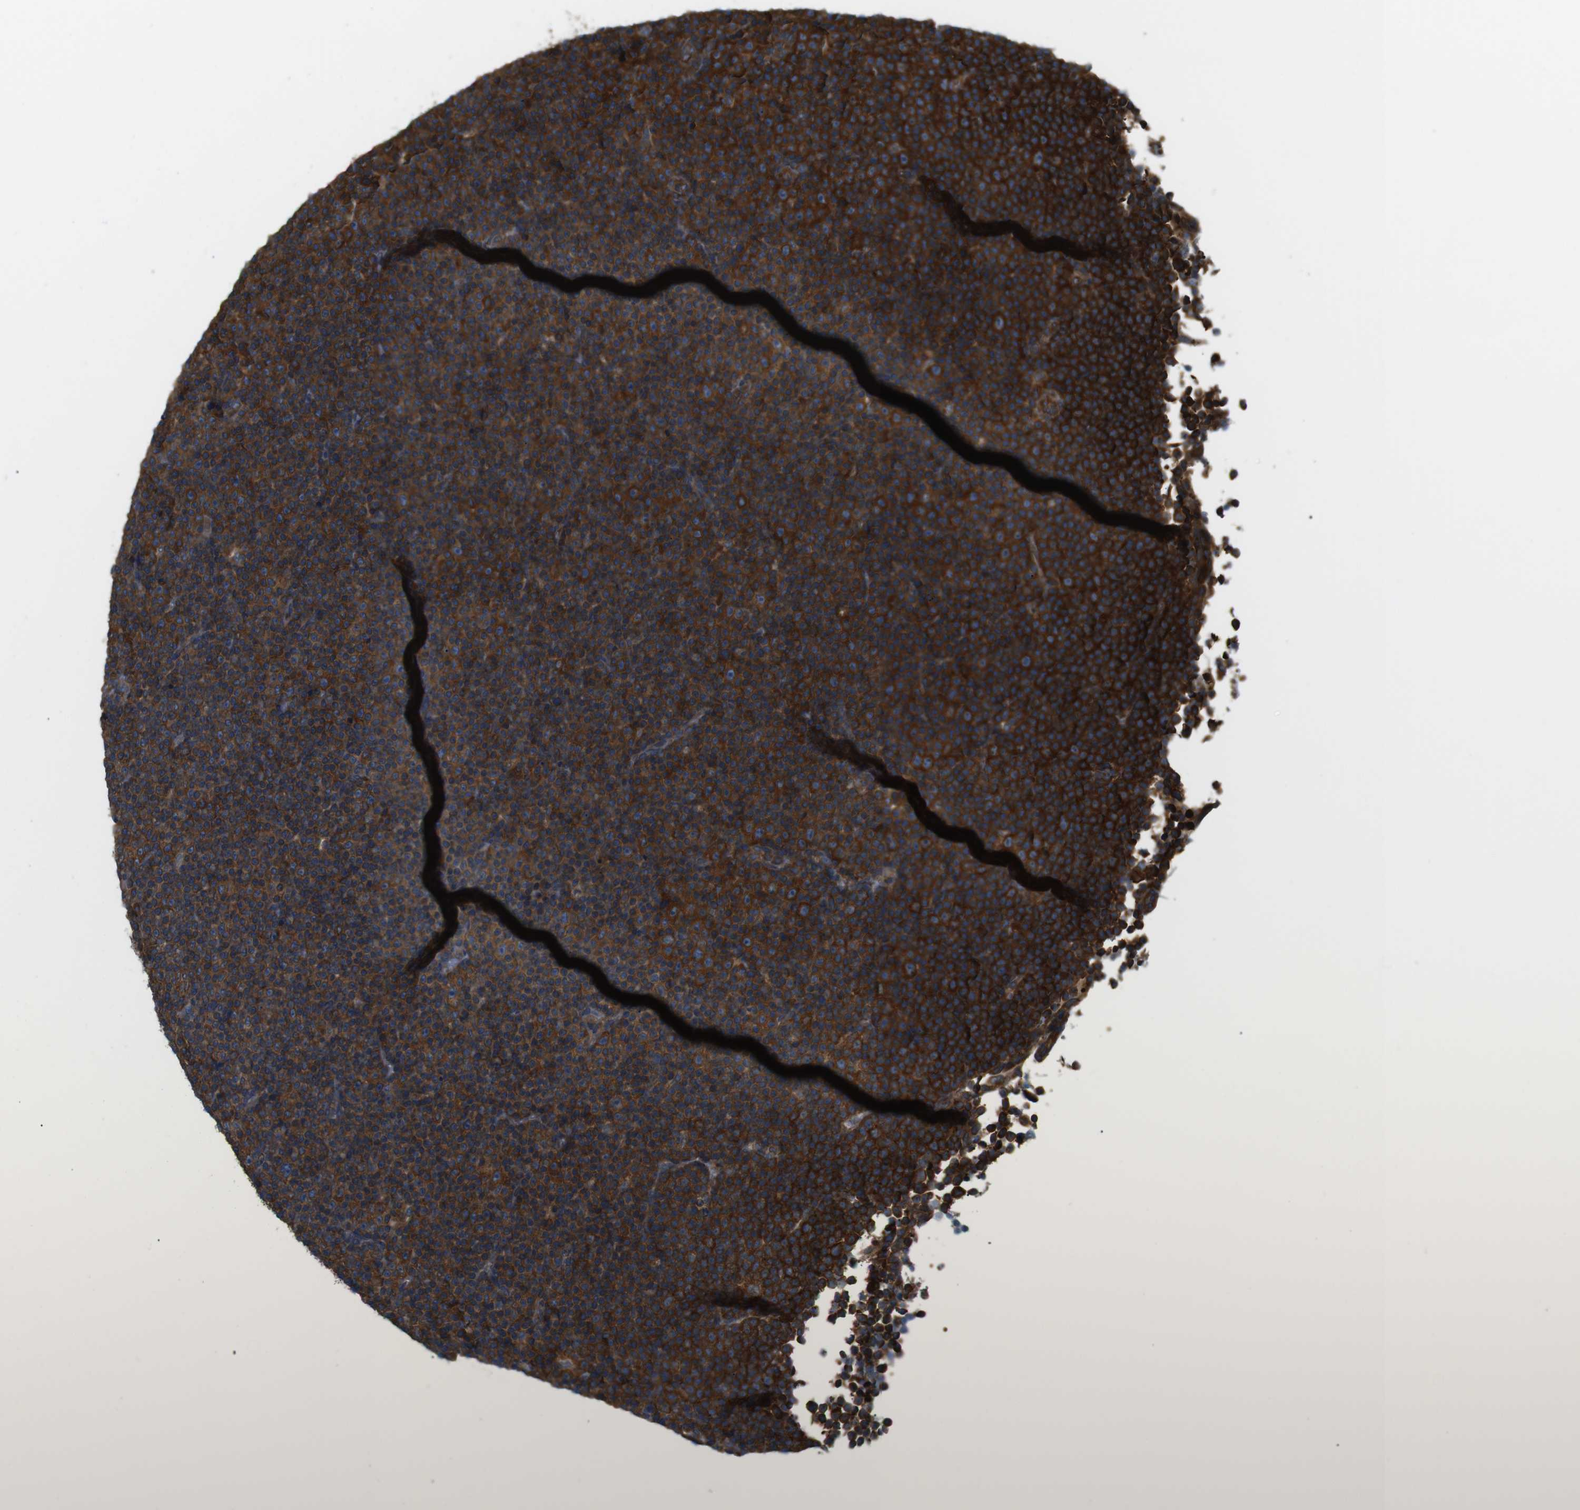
{"staining": {"intensity": "strong", "quantity": "25%-75%", "location": "cytoplasmic/membranous"}, "tissue": "lymphoma", "cell_type": "Tumor cells", "image_type": "cancer", "snomed": [{"axis": "morphology", "description": "Malignant lymphoma, non-Hodgkin's type, Low grade"}, {"axis": "topography", "description": "Lymph node"}], "caption": "High-magnification brightfield microscopy of low-grade malignant lymphoma, non-Hodgkin's type stained with DAB (3,3'-diaminobenzidine) (brown) and counterstained with hematoxylin (blue). tumor cells exhibit strong cytoplasmic/membranous staining is present in about25%-75% of cells.", "gene": "TSC1", "patient": {"sex": "female", "age": 67}}